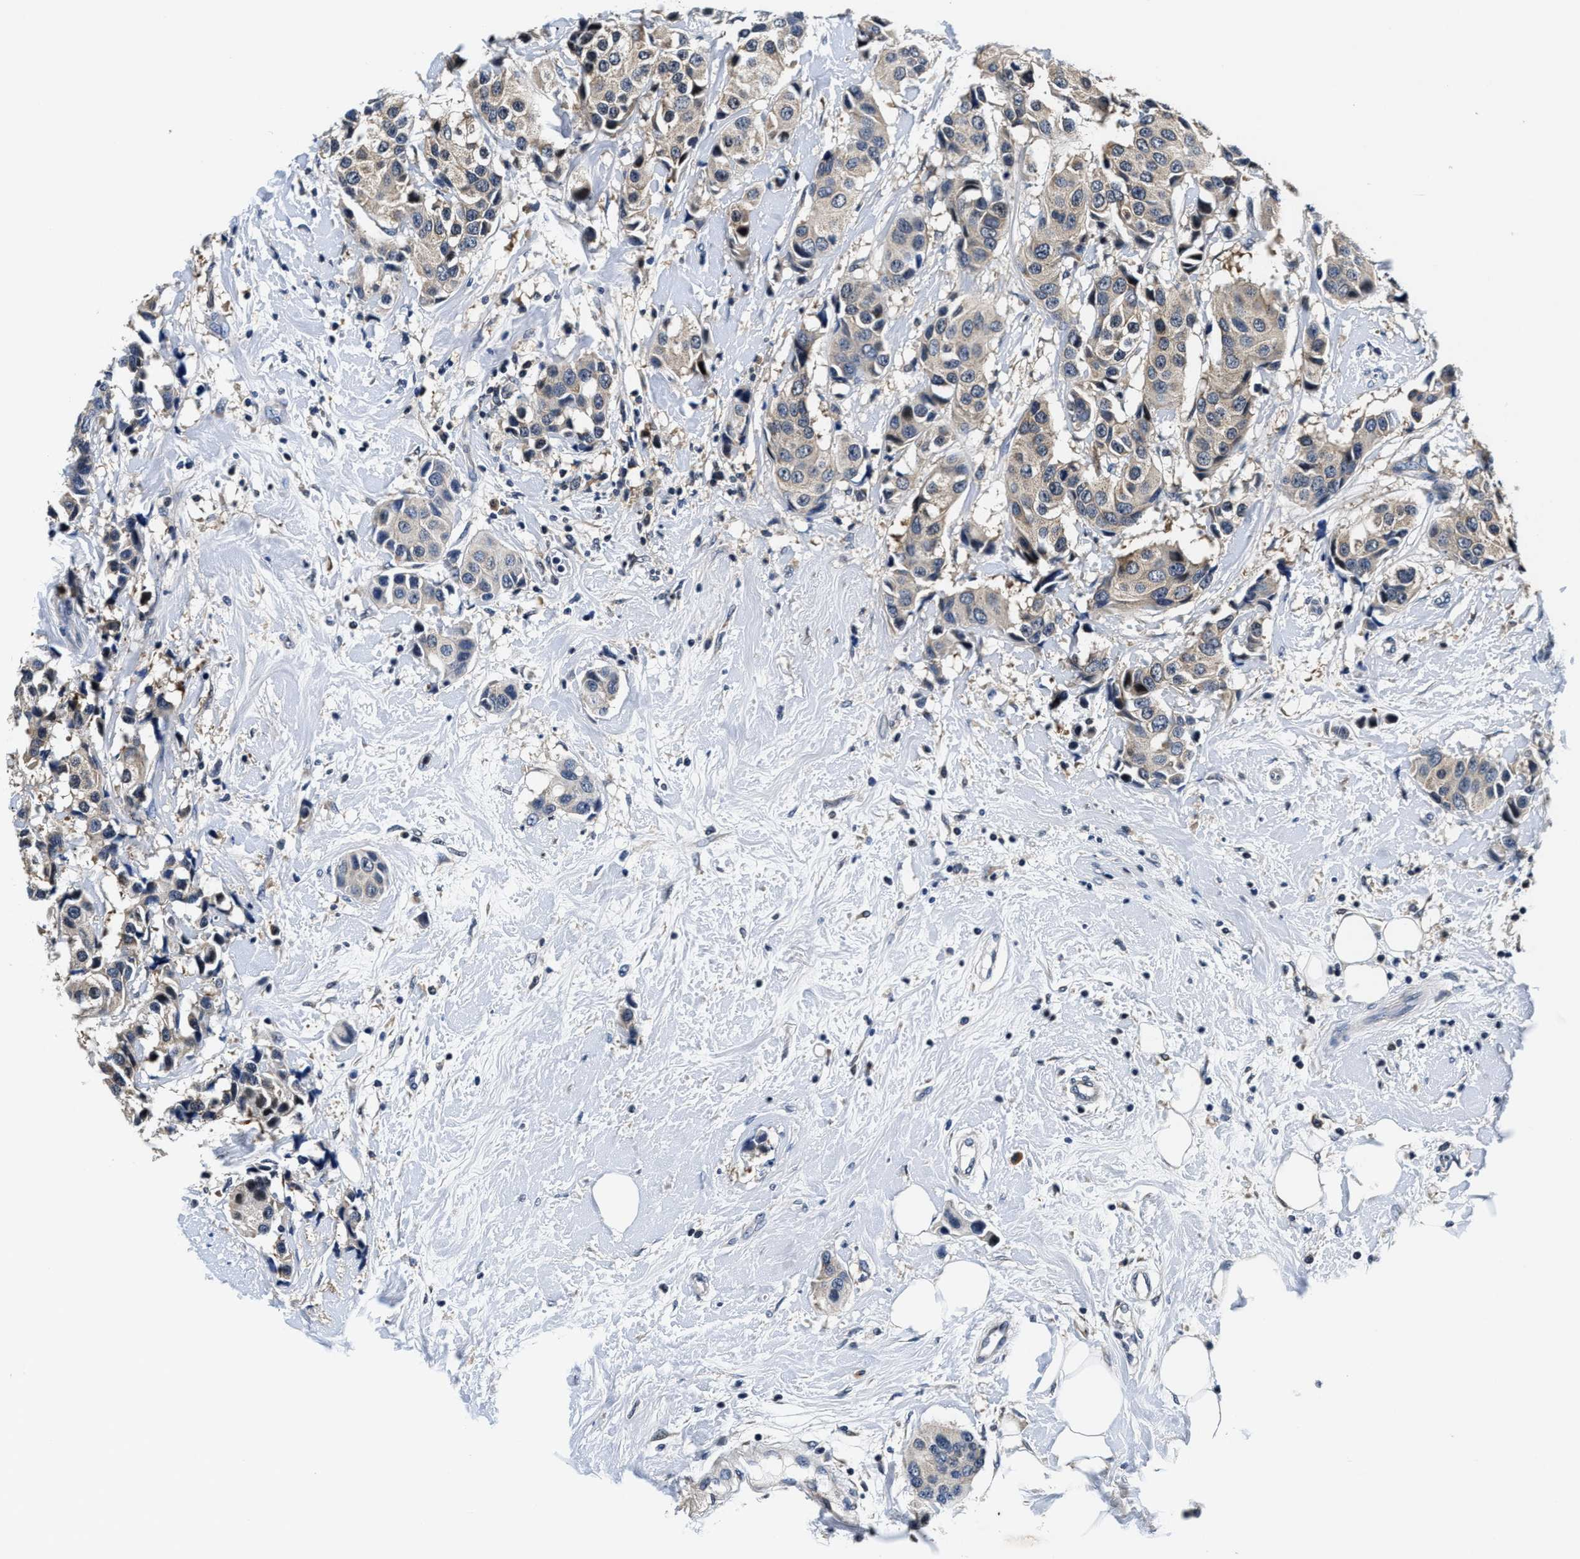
{"staining": {"intensity": "weak", "quantity": "<25%", "location": "cytoplasmic/membranous"}, "tissue": "breast cancer", "cell_type": "Tumor cells", "image_type": "cancer", "snomed": [{"axis": "morphology", "description": "Normal tissue, NOS"}, {"axis": "morphology", "description": "Duct carcinoma"}, {"axis": "topography", "description": "Breast"}], "caption": "Tumor cells are negative for protein expression in human breast cancer (infiltrating ductal carcinoma). (Stains: DAB IHC with hematoxylin counter stain, Microscopy: brightfield microscopy at high magnification).", "gene": "PHPT1", "patient": {"sex": "female", "age": 39}}